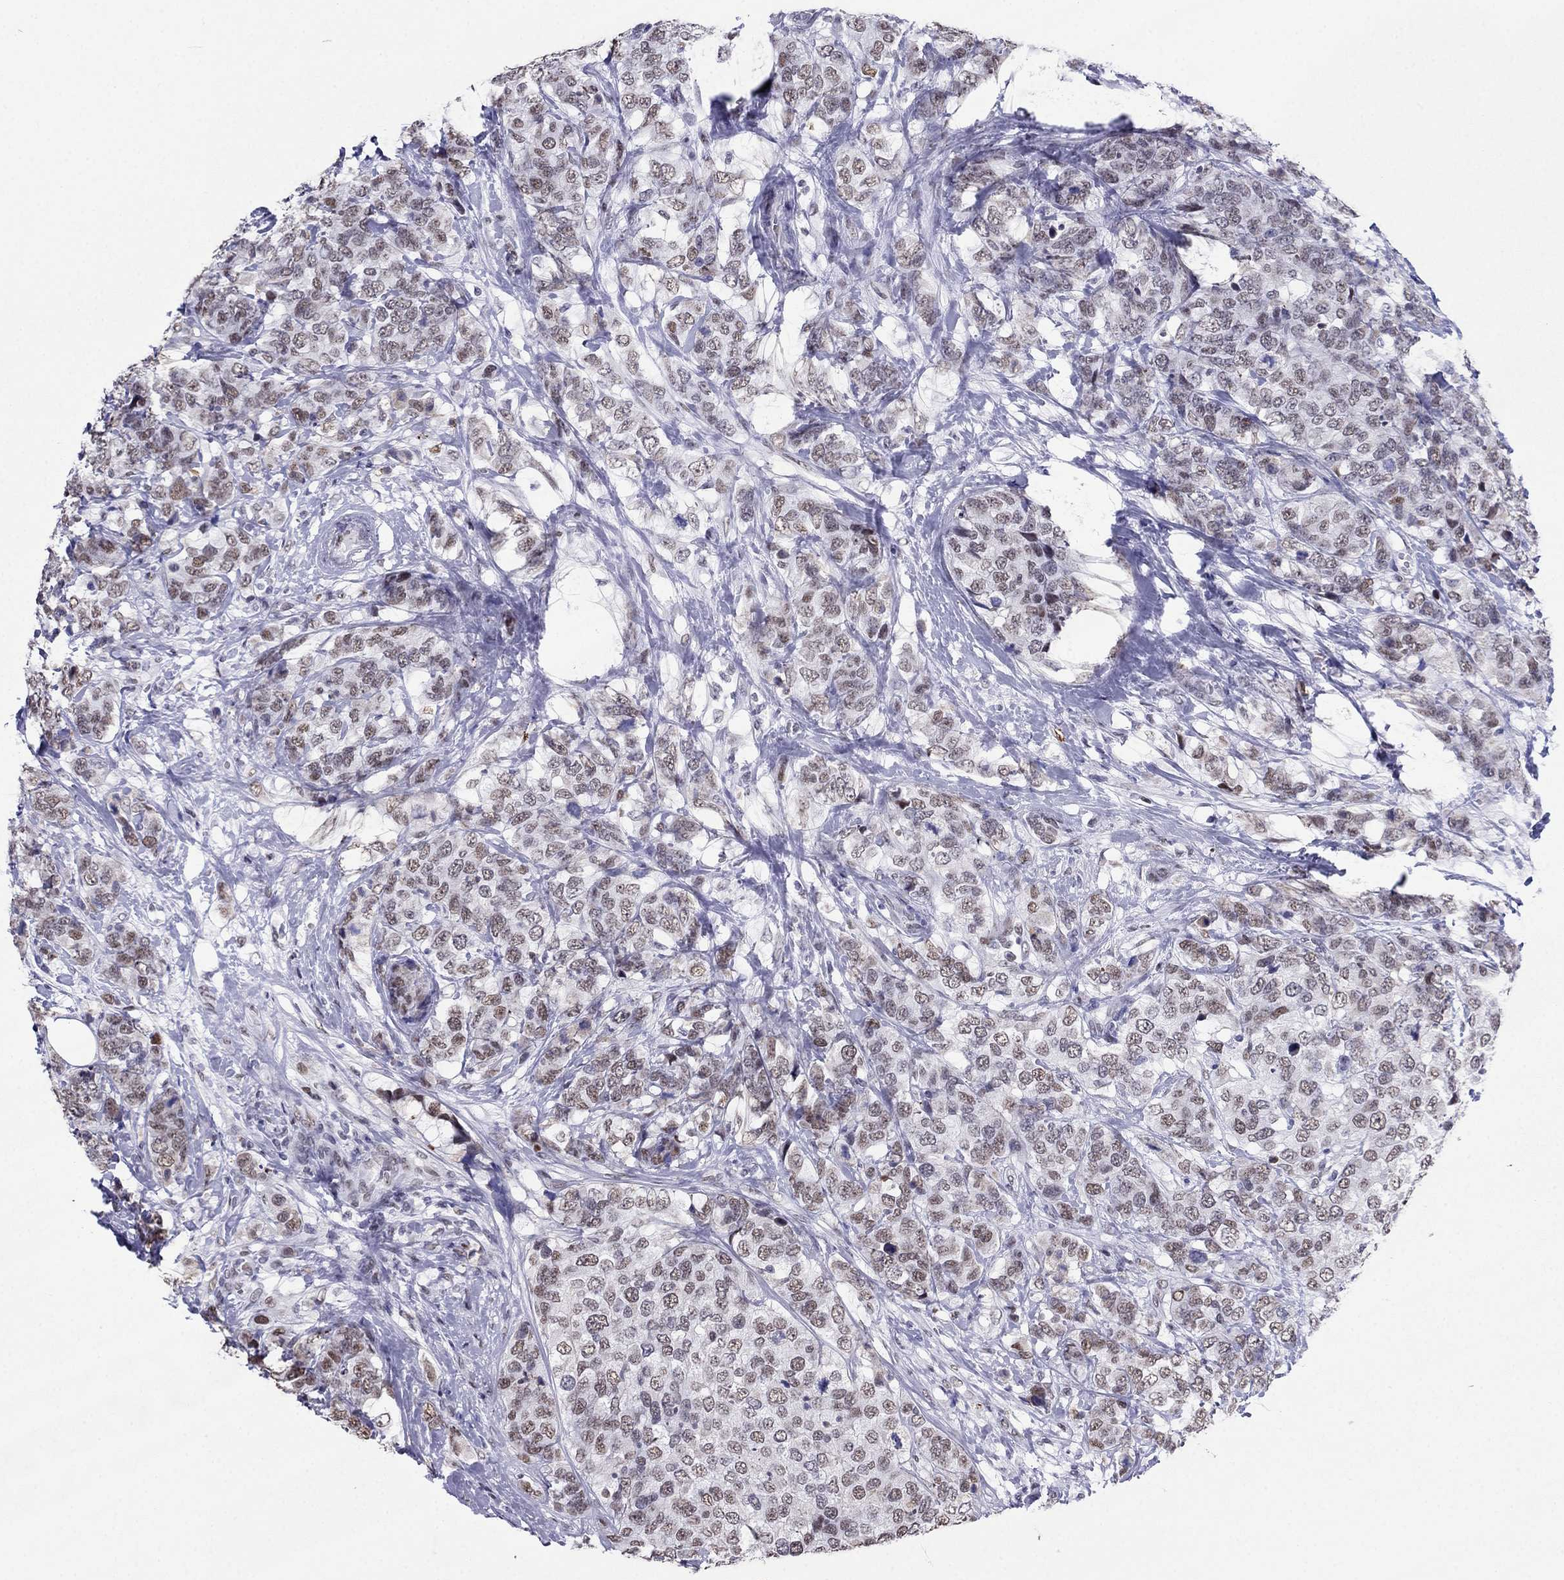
{"staining": {"intensity": "moderate", "quantity": "<25%", "location": "nuclear"}, "tissue": "breast cancer", "cell_type": "Tumor cells", "image_type": "cancer", "snomed": [{"axis": "morphology", "description": "Lobular carcinoma"}, {"axis": "topography", "description": "Breast"}], "caption": "A high-resolution image shows IHC staining of breast cancer (lobular carcinoma), which demonstrates moderate nuclear expression in approximately <25% of tumor cells.", "gene": "PPM1G", "patient": {"sex": "female", "age": 59}}